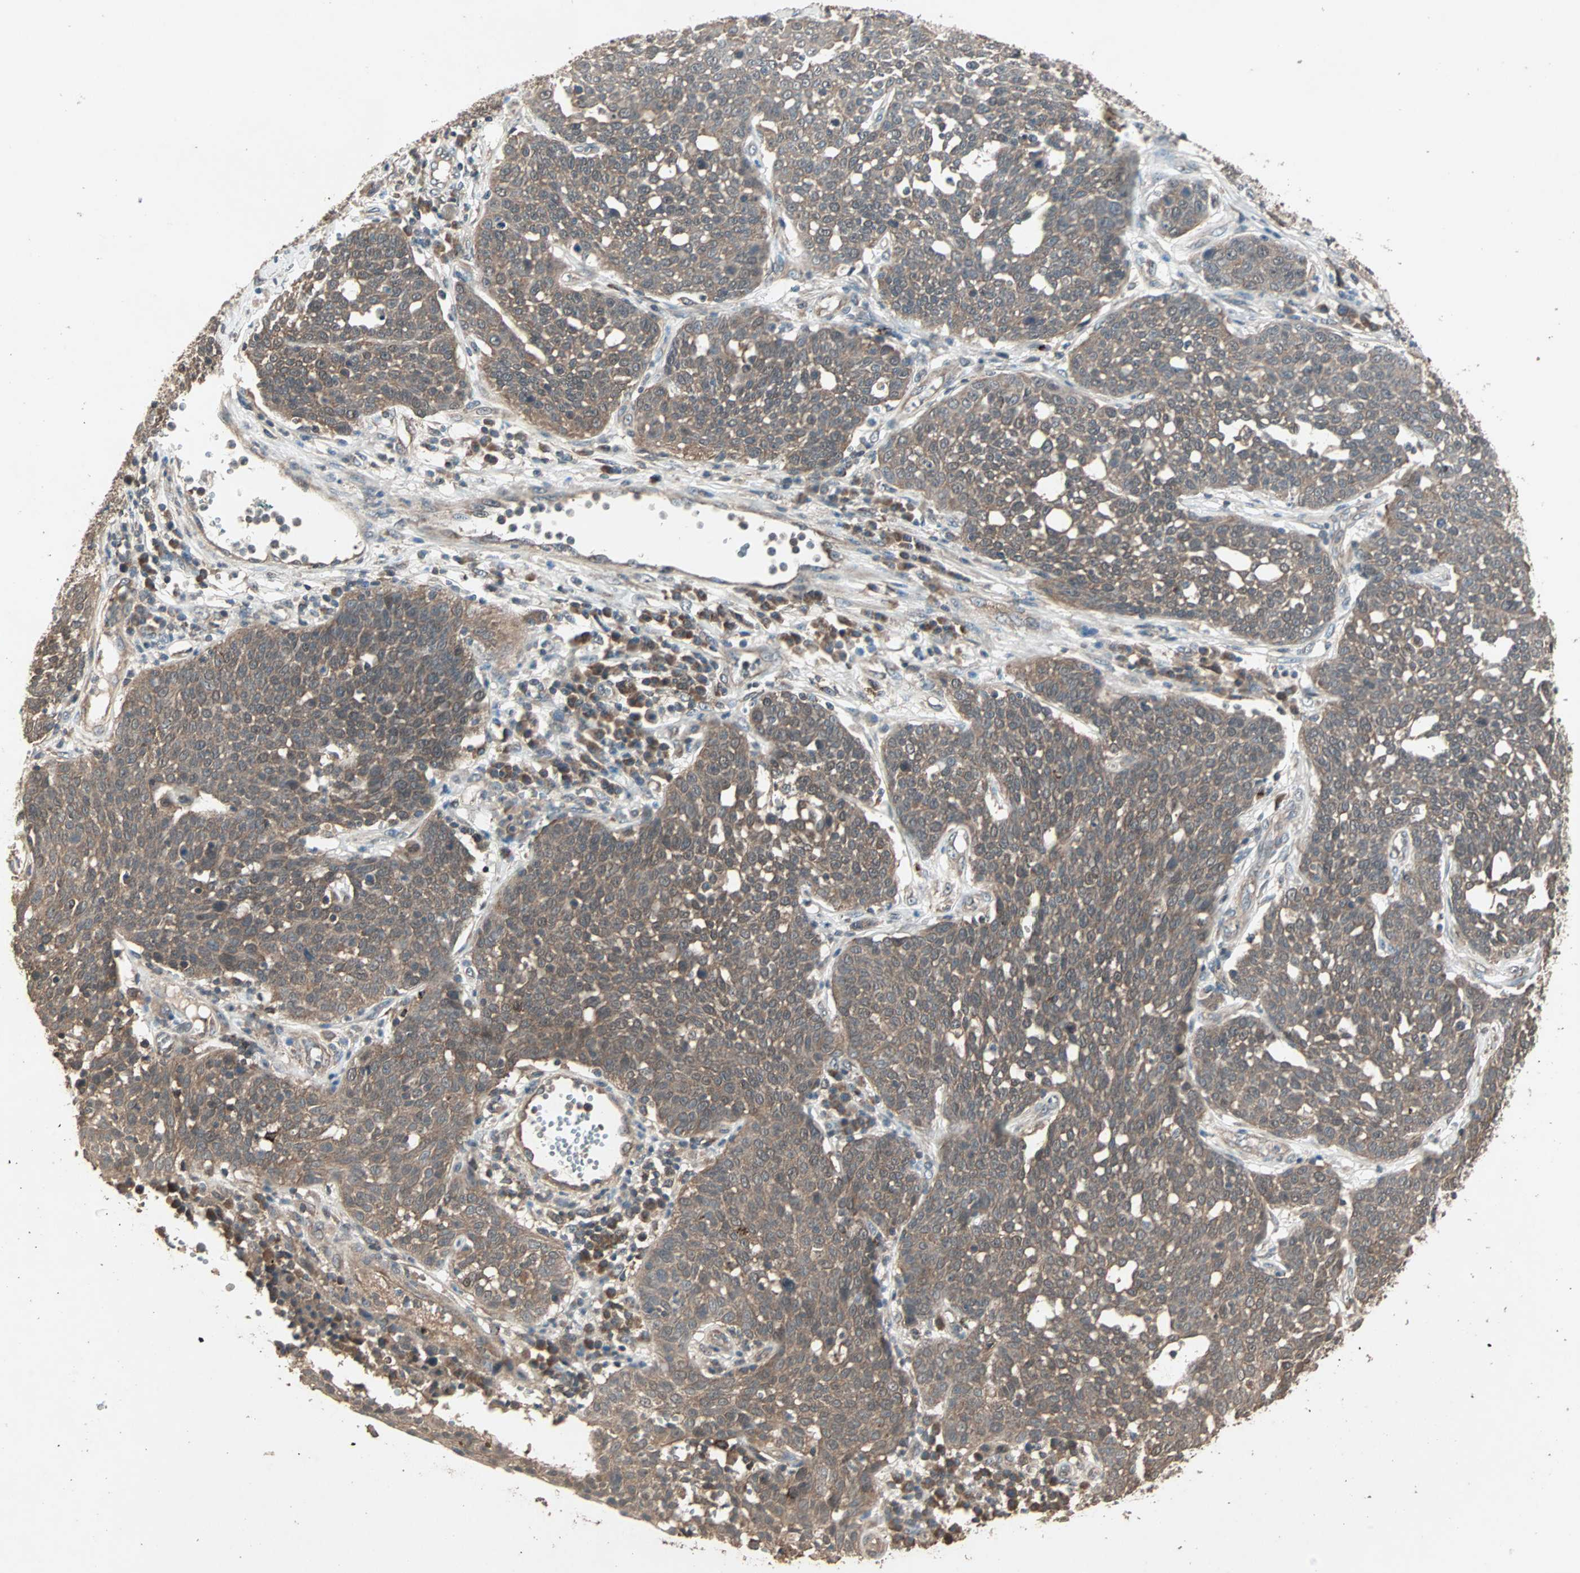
{"staining": {"intensity": "moderate", "quantity": ">75%", "location": "cytoplasmic/membranous"}, "tissue": "cervical cancer", "cell_type": "Tumor cells", "image_type": "cancer", "snomed": [{"axis": "morphology", "description": "Squamous cell carcinoma, NOS"}, {"axis": "topography", "description": "Cervix"}], "caption": "Immunohistochemical staining of human squamous cell carcinoma (cervical) shows medium levels of moderate cytoplasmic/membranous protein expression in about >75% of tumor cells. (DAB IHC, brown staining for protein, blue staining for nuclei).", "gene": "UBAC1", "patient": {"sex": "female", "age": 34}}